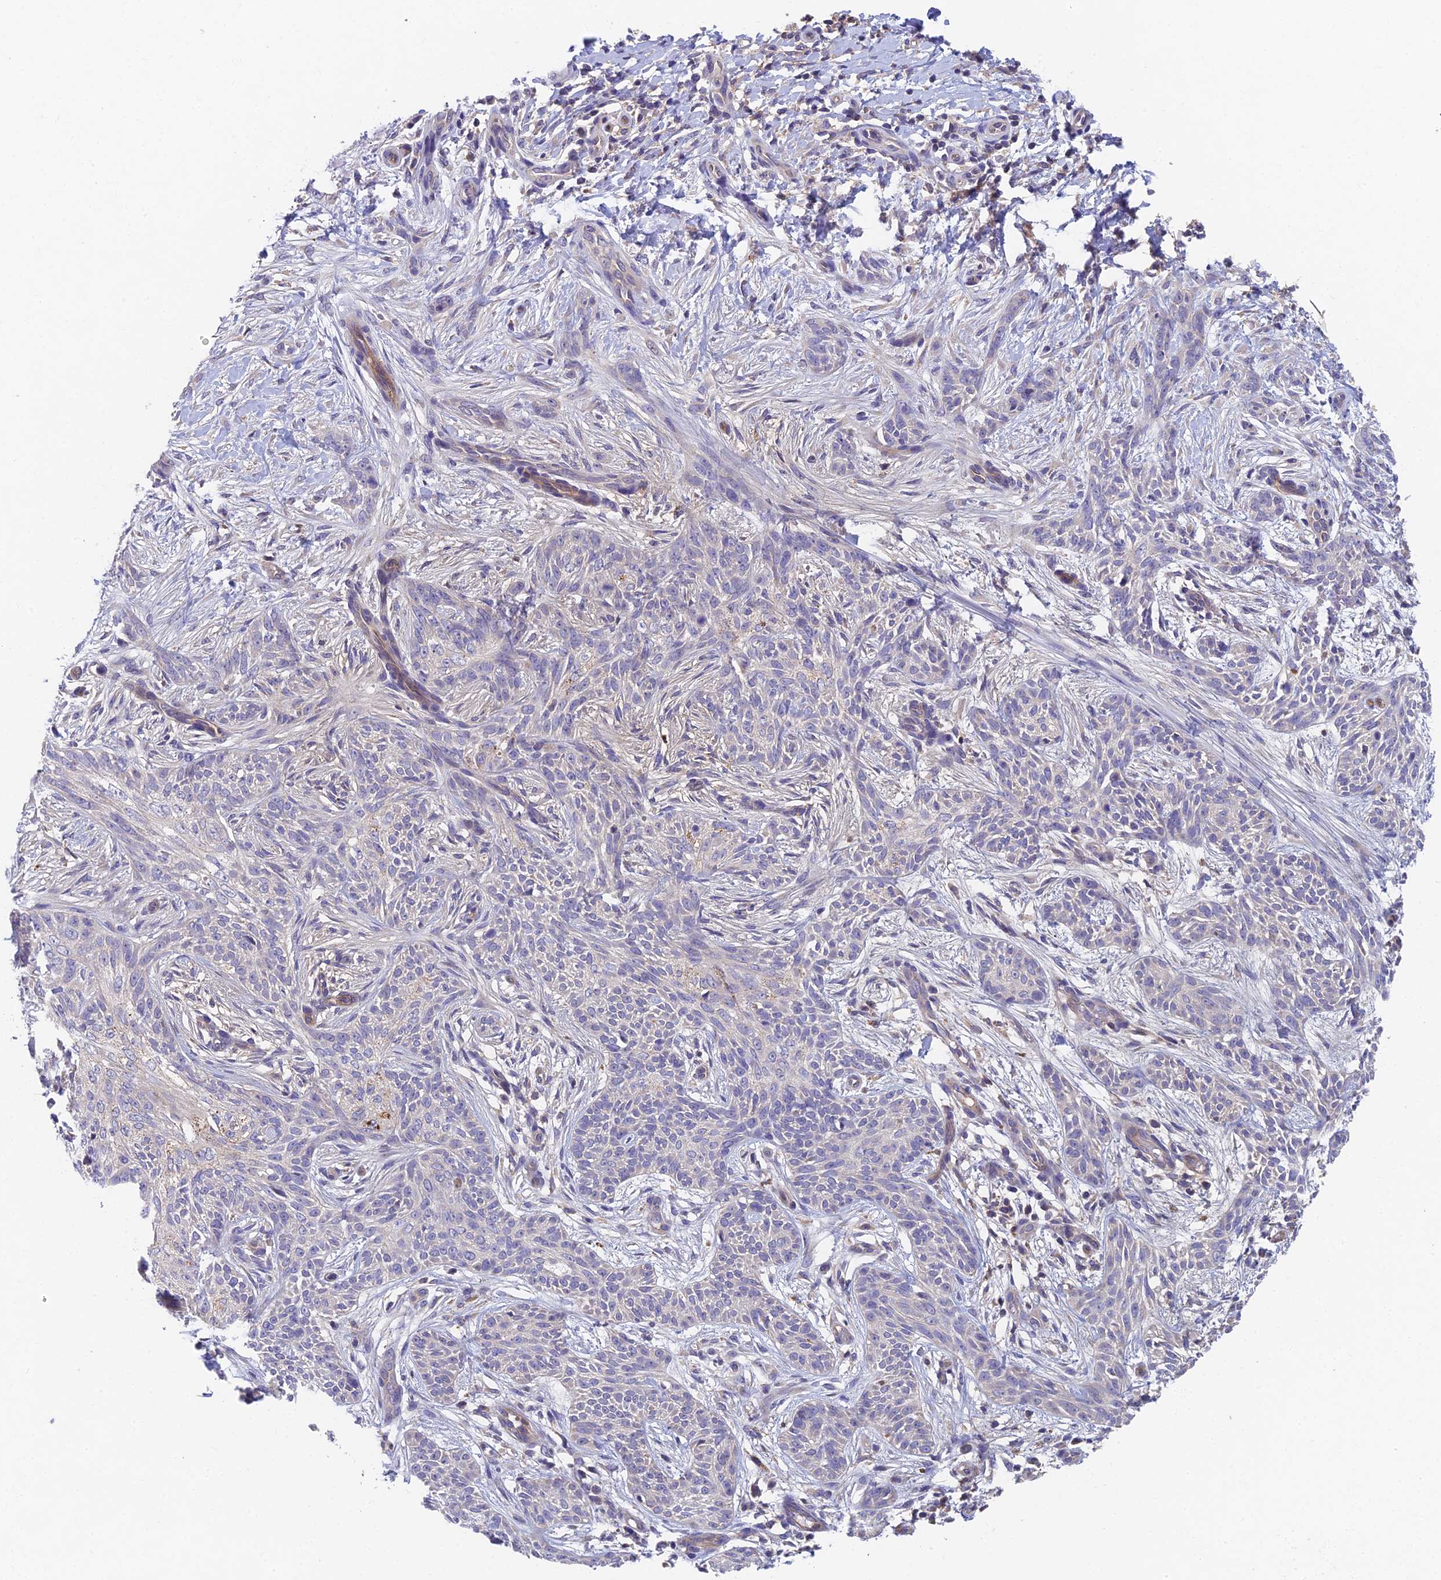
{"staining": {"intensity": "negative", "quantity": "none", "location": "none"}, "tissue": "skin cancer", "cell_type": "Tumor cells", "image_type": "cancer", "snomed": [{"axis": "morphology", "description": "Basal cell carcinoma"}, {"axis": "topography", "description": "Skin"}], "caption": "IHC of basal cell carcinoma (skin) displays no expression in tumor cells. Brightfield microscopy of immunohistochemistry (IHC) stained with DAB (brown) and hematoxylin (blue), captured at high magnification.", "gene": "ADAMTS13", "patient": {"sex": "female", "age": 82}}